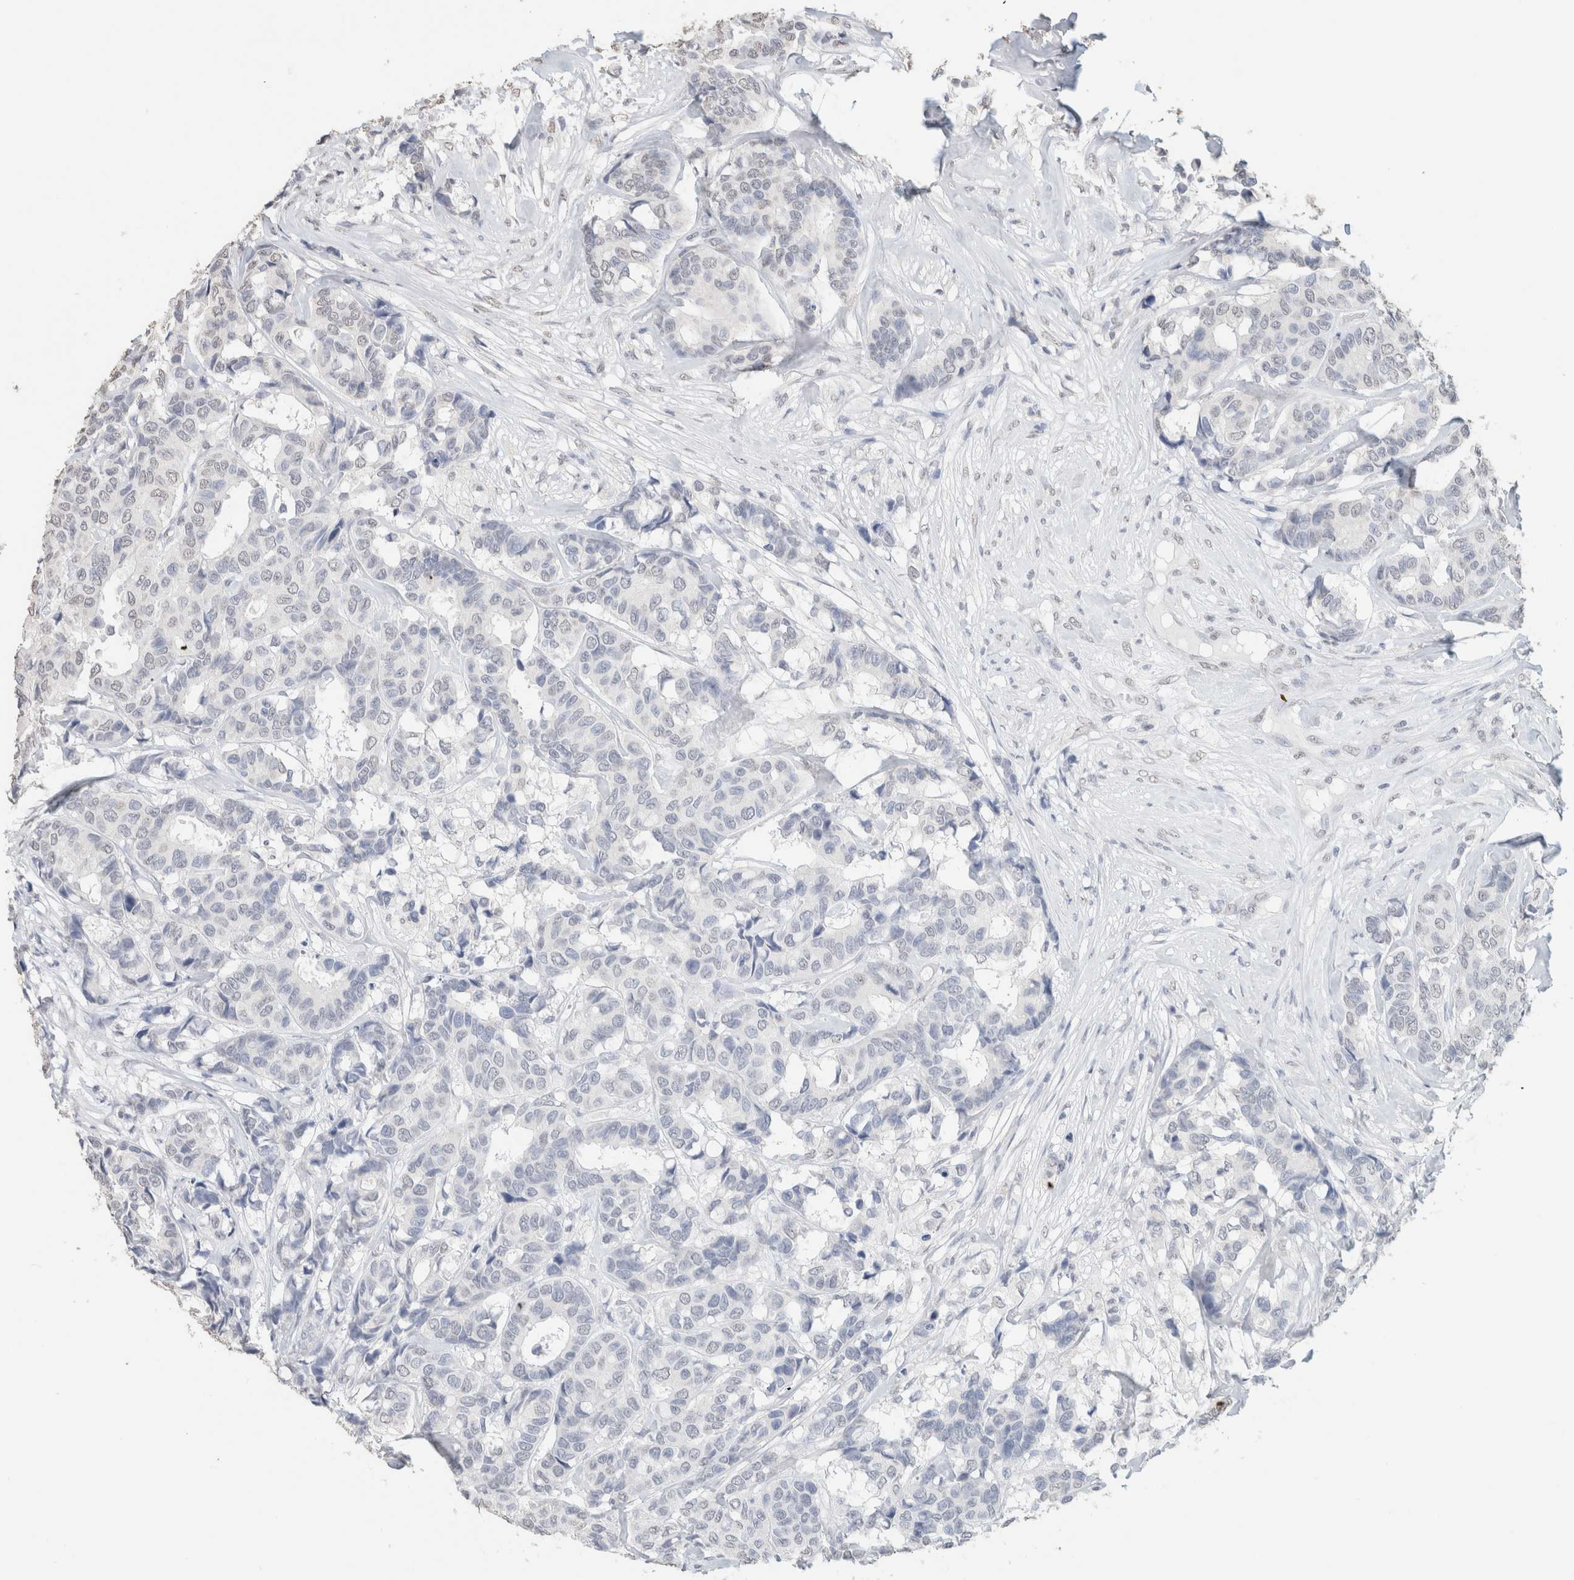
{"staining": {"intensity": "negative", "quantity": "none", "location": "none"}, "tissue": "breast cancer", "cell_type": "Tumor cells", "image_type": "cancer", "snomed": [{"axis": "morphology", "description": "Duct carcinoma"}, {"axis": "topography", "description": "Breast"}], "caption": "Tumor cells are negative for protein expression in human breast invasive ductal carcinoma.", "gene": "CD80", "patient": {"sex": "female", "age": 87}}